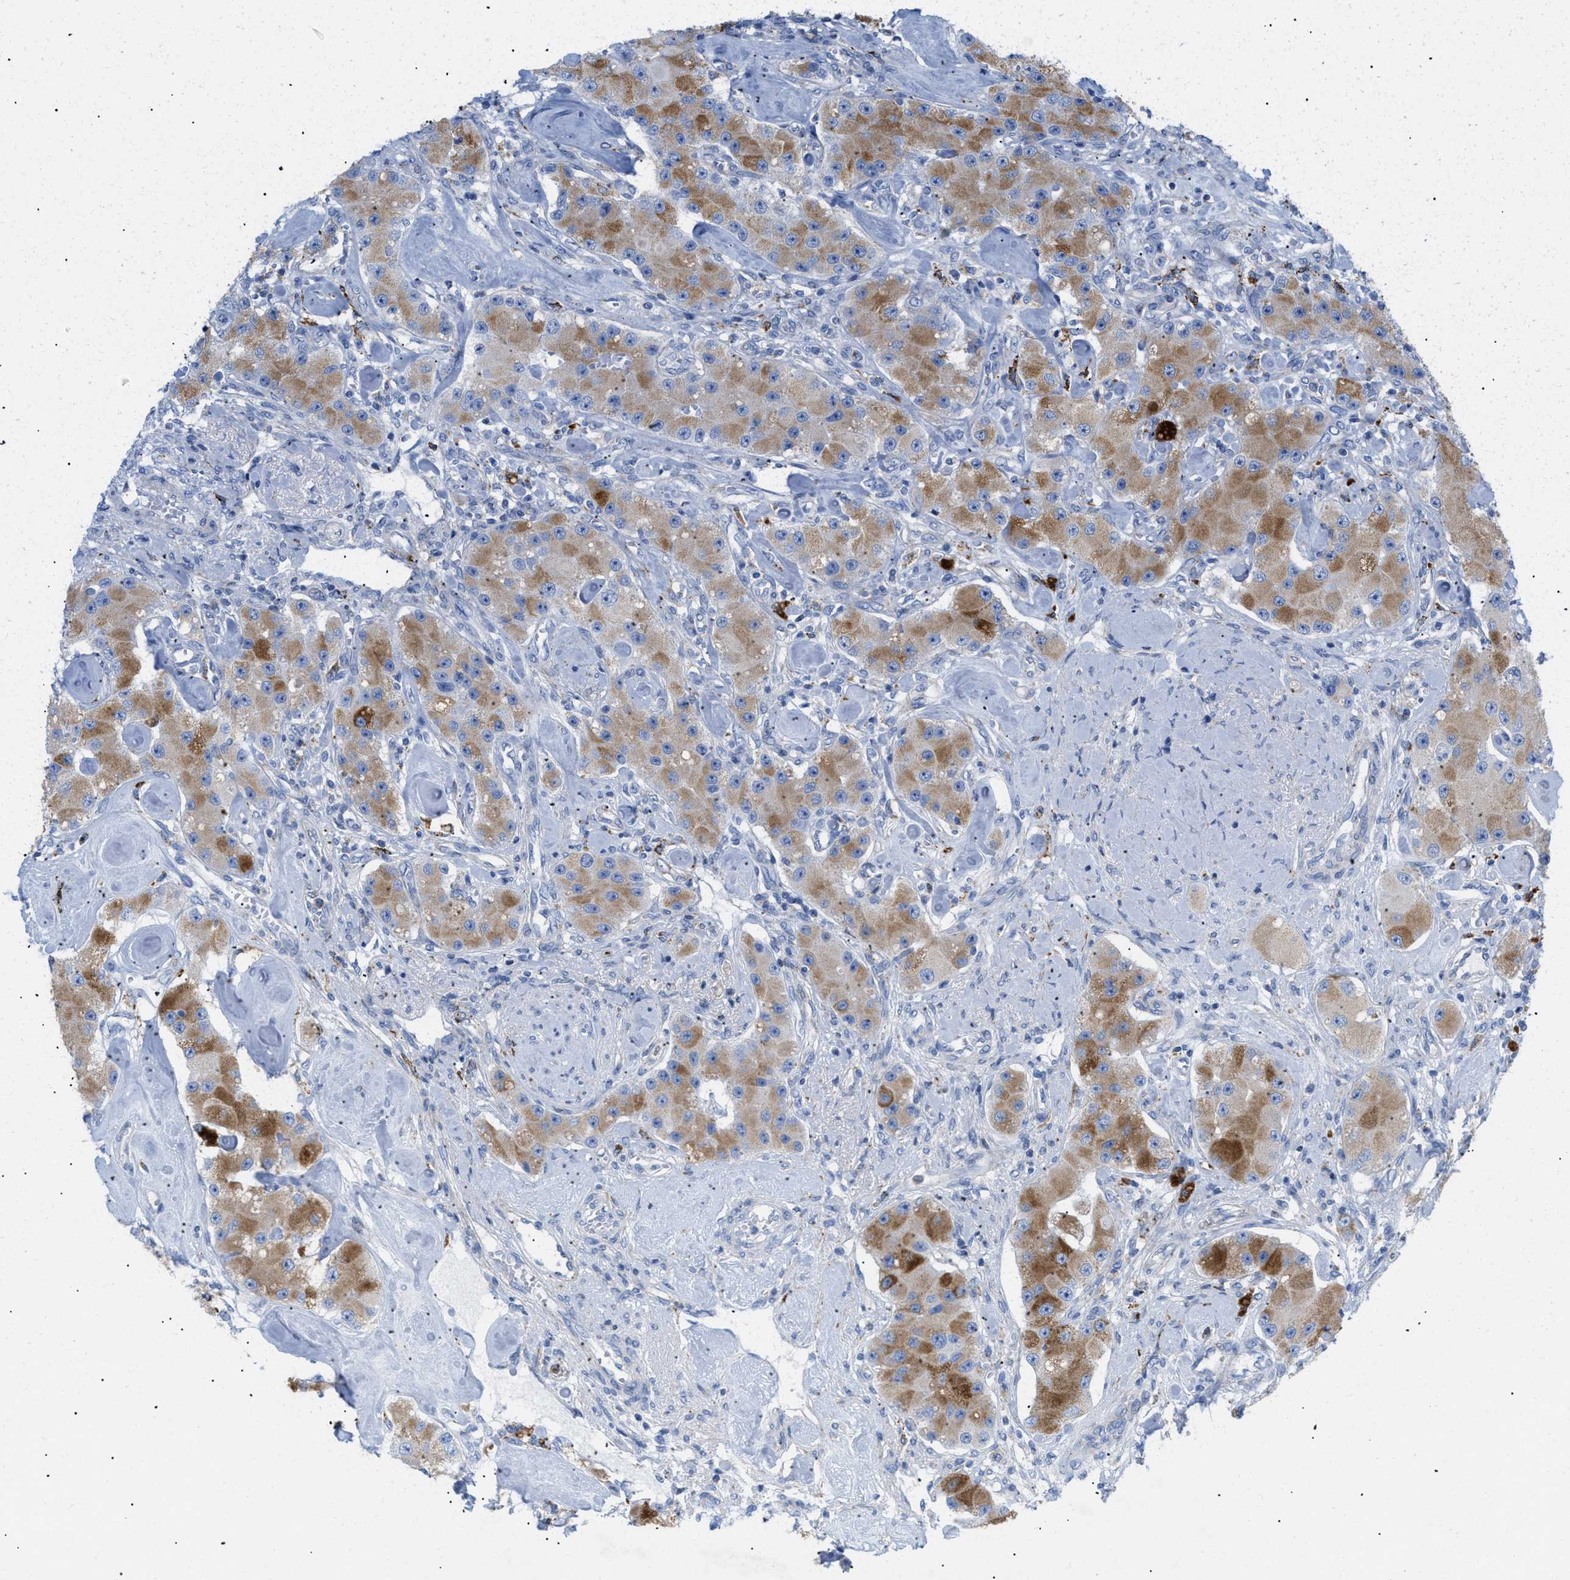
{"staining": {"intensity": "moderate", "quantity": ">75%", "location": "cytoplasmic/membranous"}, "tissue": "carcinoid", "cell_type": "Tumor cells", "image_type": "cancer", "snomed": [{"axis": "morphology", "description": "Carcinoid, malignant, NOS"}, {"axis": "topography", "description": "Pancreas"}], "caption": "Immunohistochemical staining of human carcinoid exhibits medium levels of moderate cytoplasmic/membranous protein positivity in approximately >75% of tumor cells.", "gene": "DRAM2", "patient": {"sex": "male", "age": 41}}